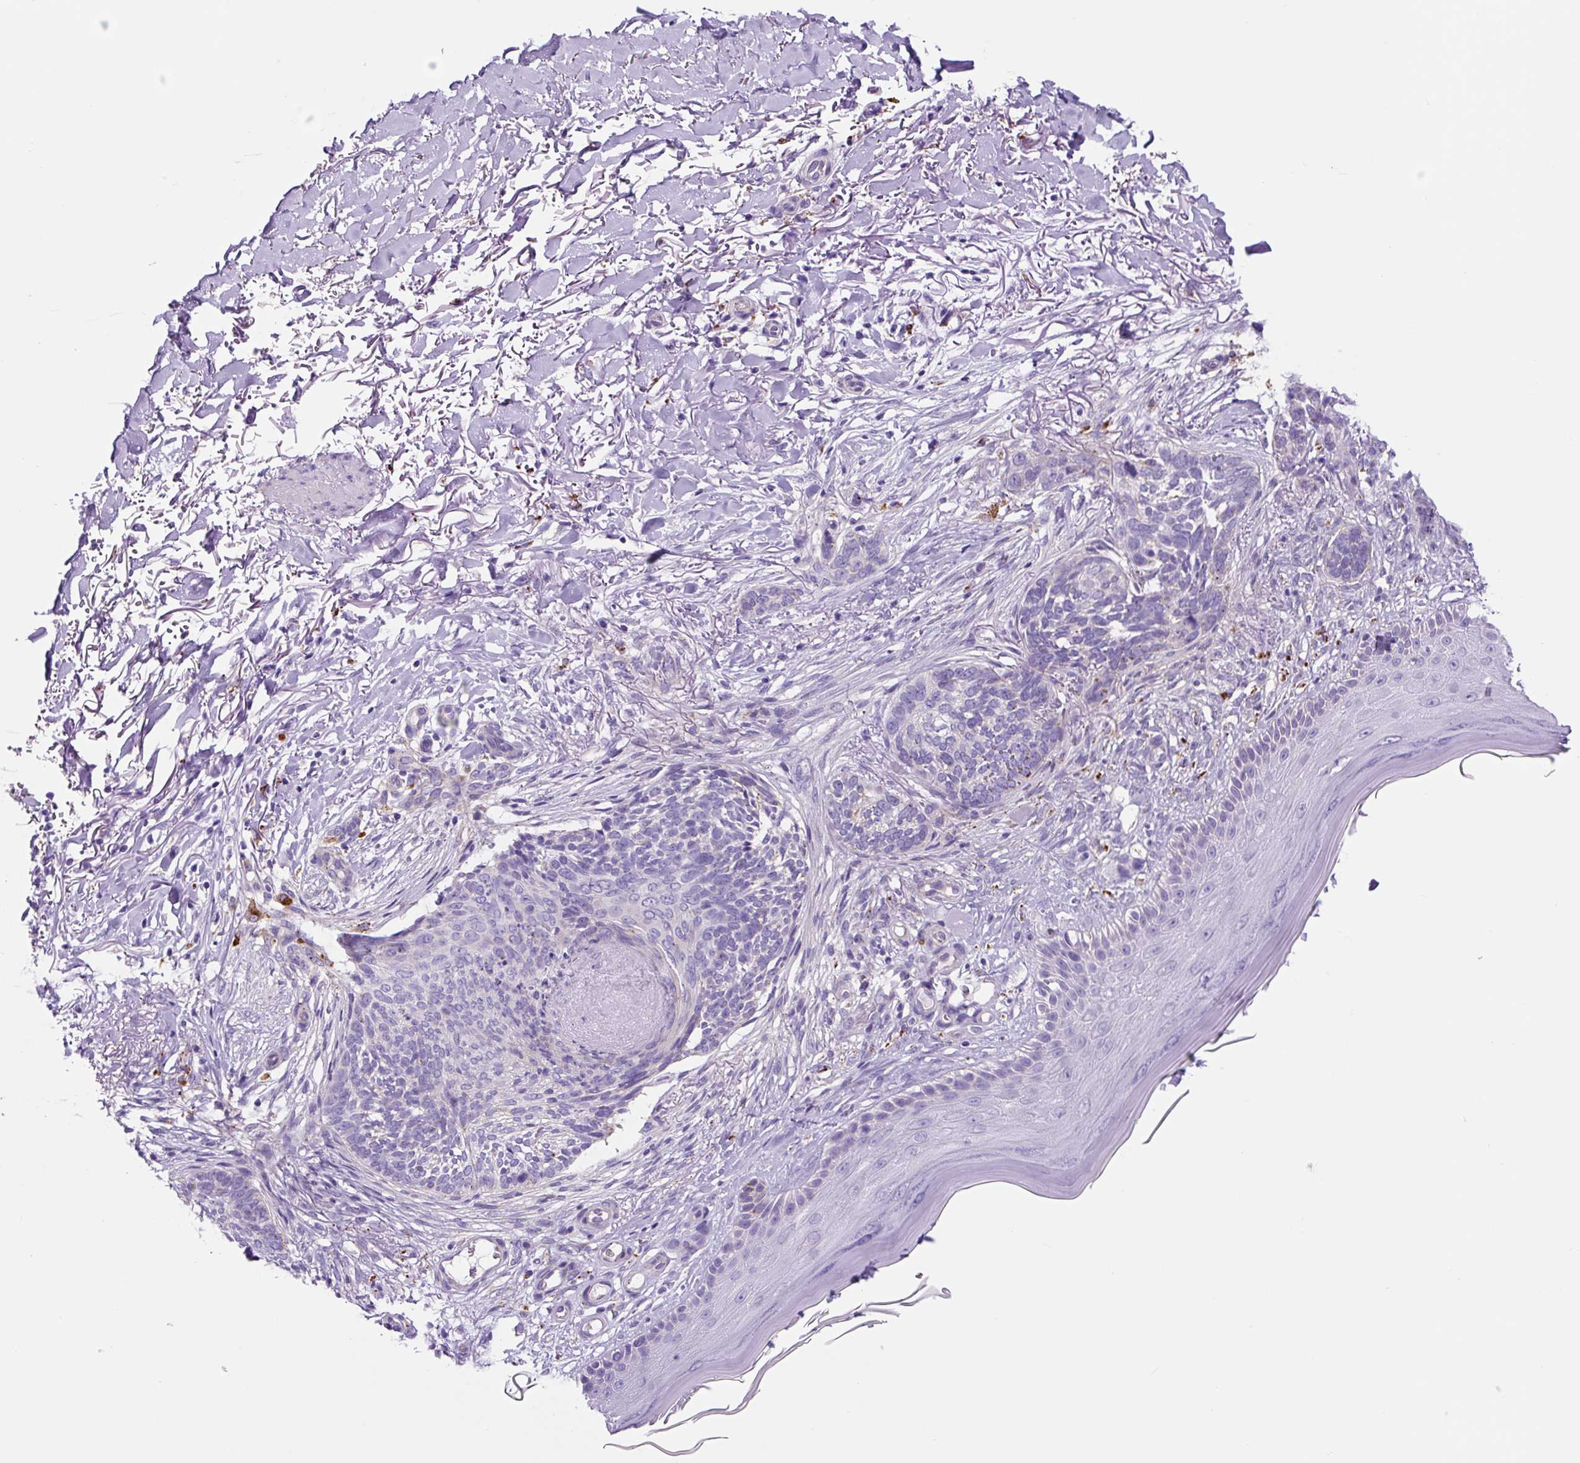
{"staining": {"intensity": "negative", "quantity": "none", "location": "none"}, "tissue": "skin cancer", "cell_type": "Tumor cells", "image_type": "cancer", "snomed": [{"axis": "morphology", "description": "Normal tissue, NOS"}, {"axis": "morphology", "description": "Basal cell carcinoma"}, {"axis": "topography", "description": "Skin"}], "caption": "A photomicrograph of human skin basal cell carcinoma is negative for staining in tumor cells.", "gene": "LCN10", "patient": {"sex": "female", "age": 67}}